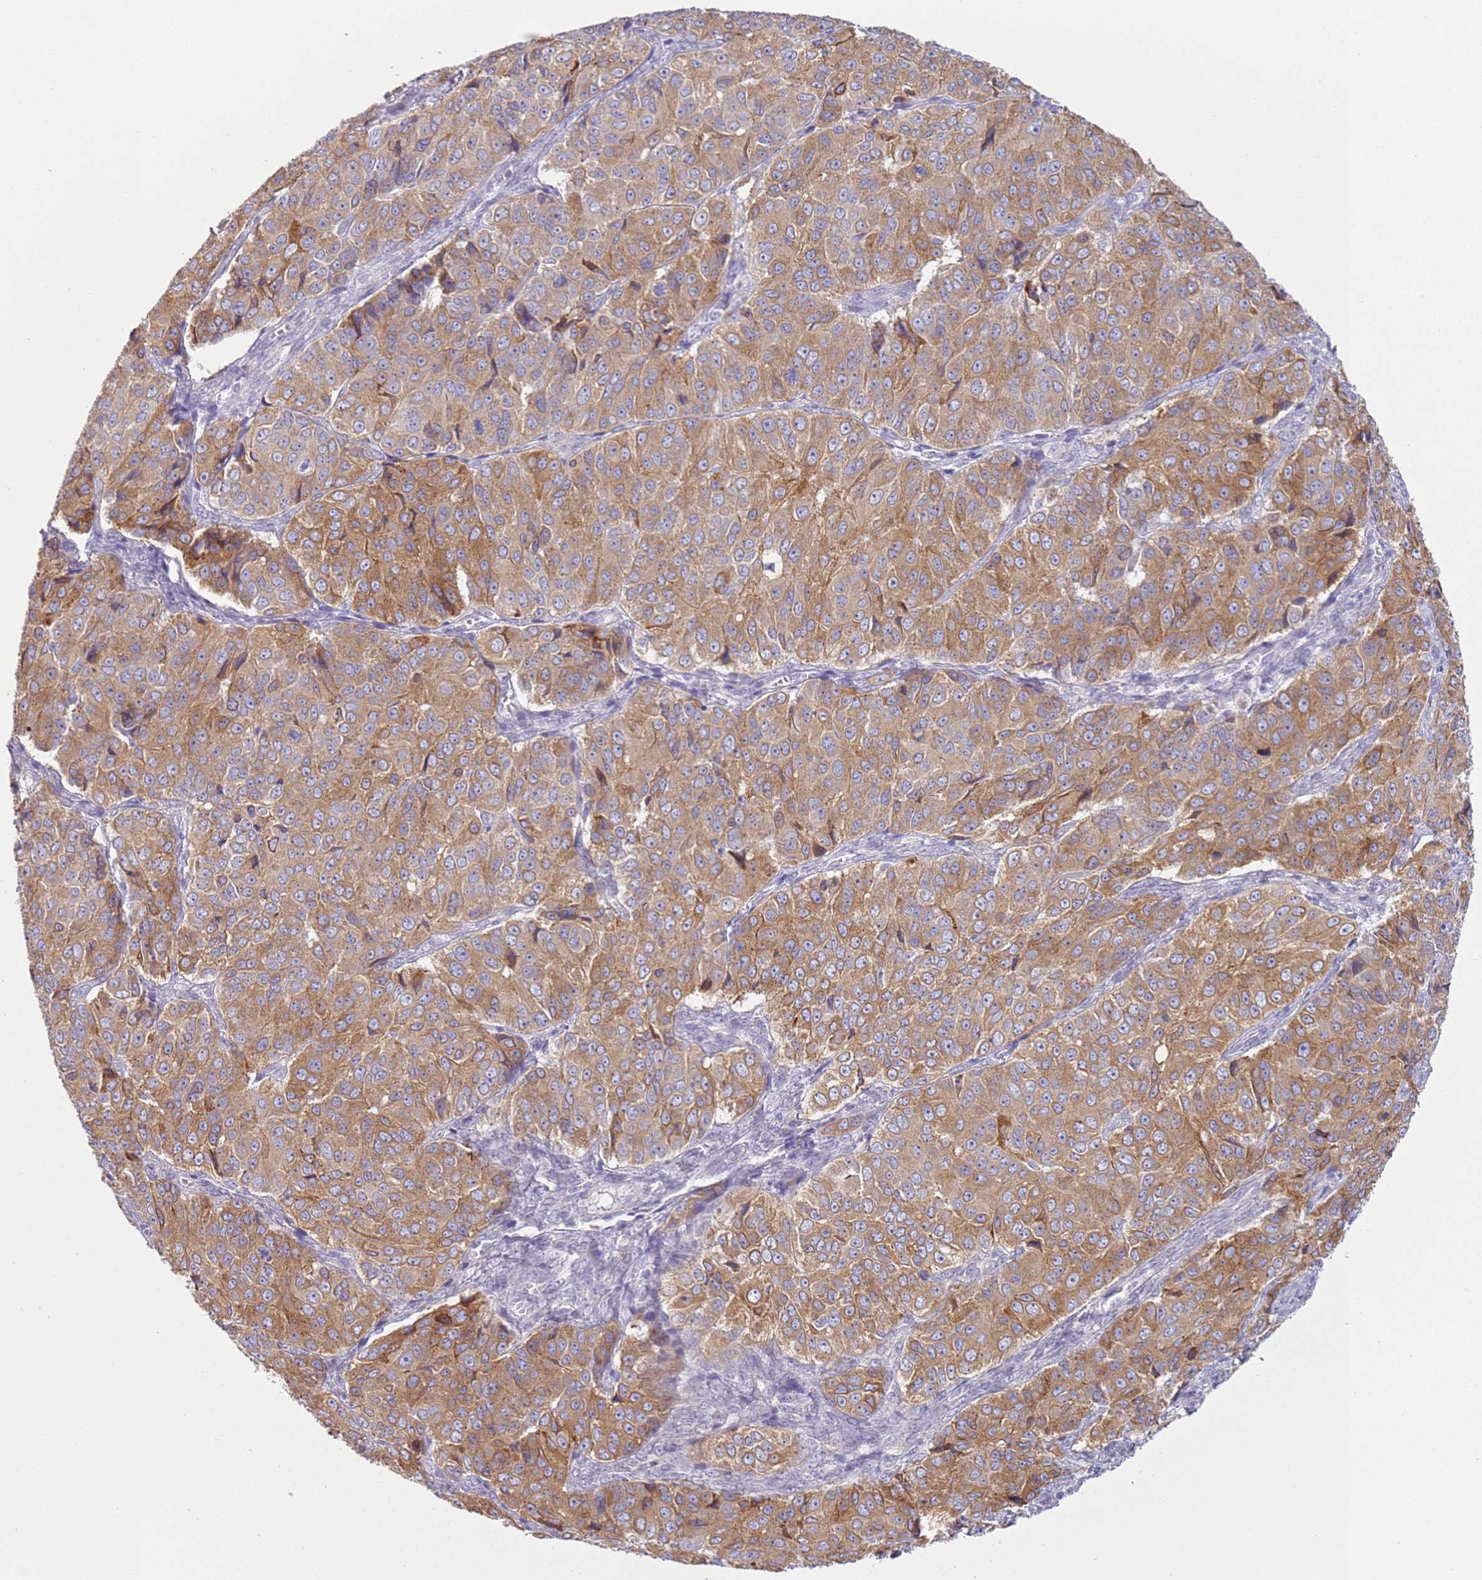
{"staining": {"intensity": "moderate", "quantity": ">75%", "location": "cytoplasmic/membranous"}, "tissue": "ovarian cancer", "cell_type": "Tumor cells", "image_type": "cancer", "snomed": [{"axis": "morphology", "description": "Carcinoma, endometroid"}, {"axis": "topography", "description": "Ovary"}], "caption": "The photomicrograph shows immunohistochemical staining of ovarian cancer. There is moderate cytoplasmic/membranous positivity is seen in about >75% of tumor cells. Nuclei are stained in blue.", "gene": "OAF", "patient": {"sex": "female", "age": 51}}